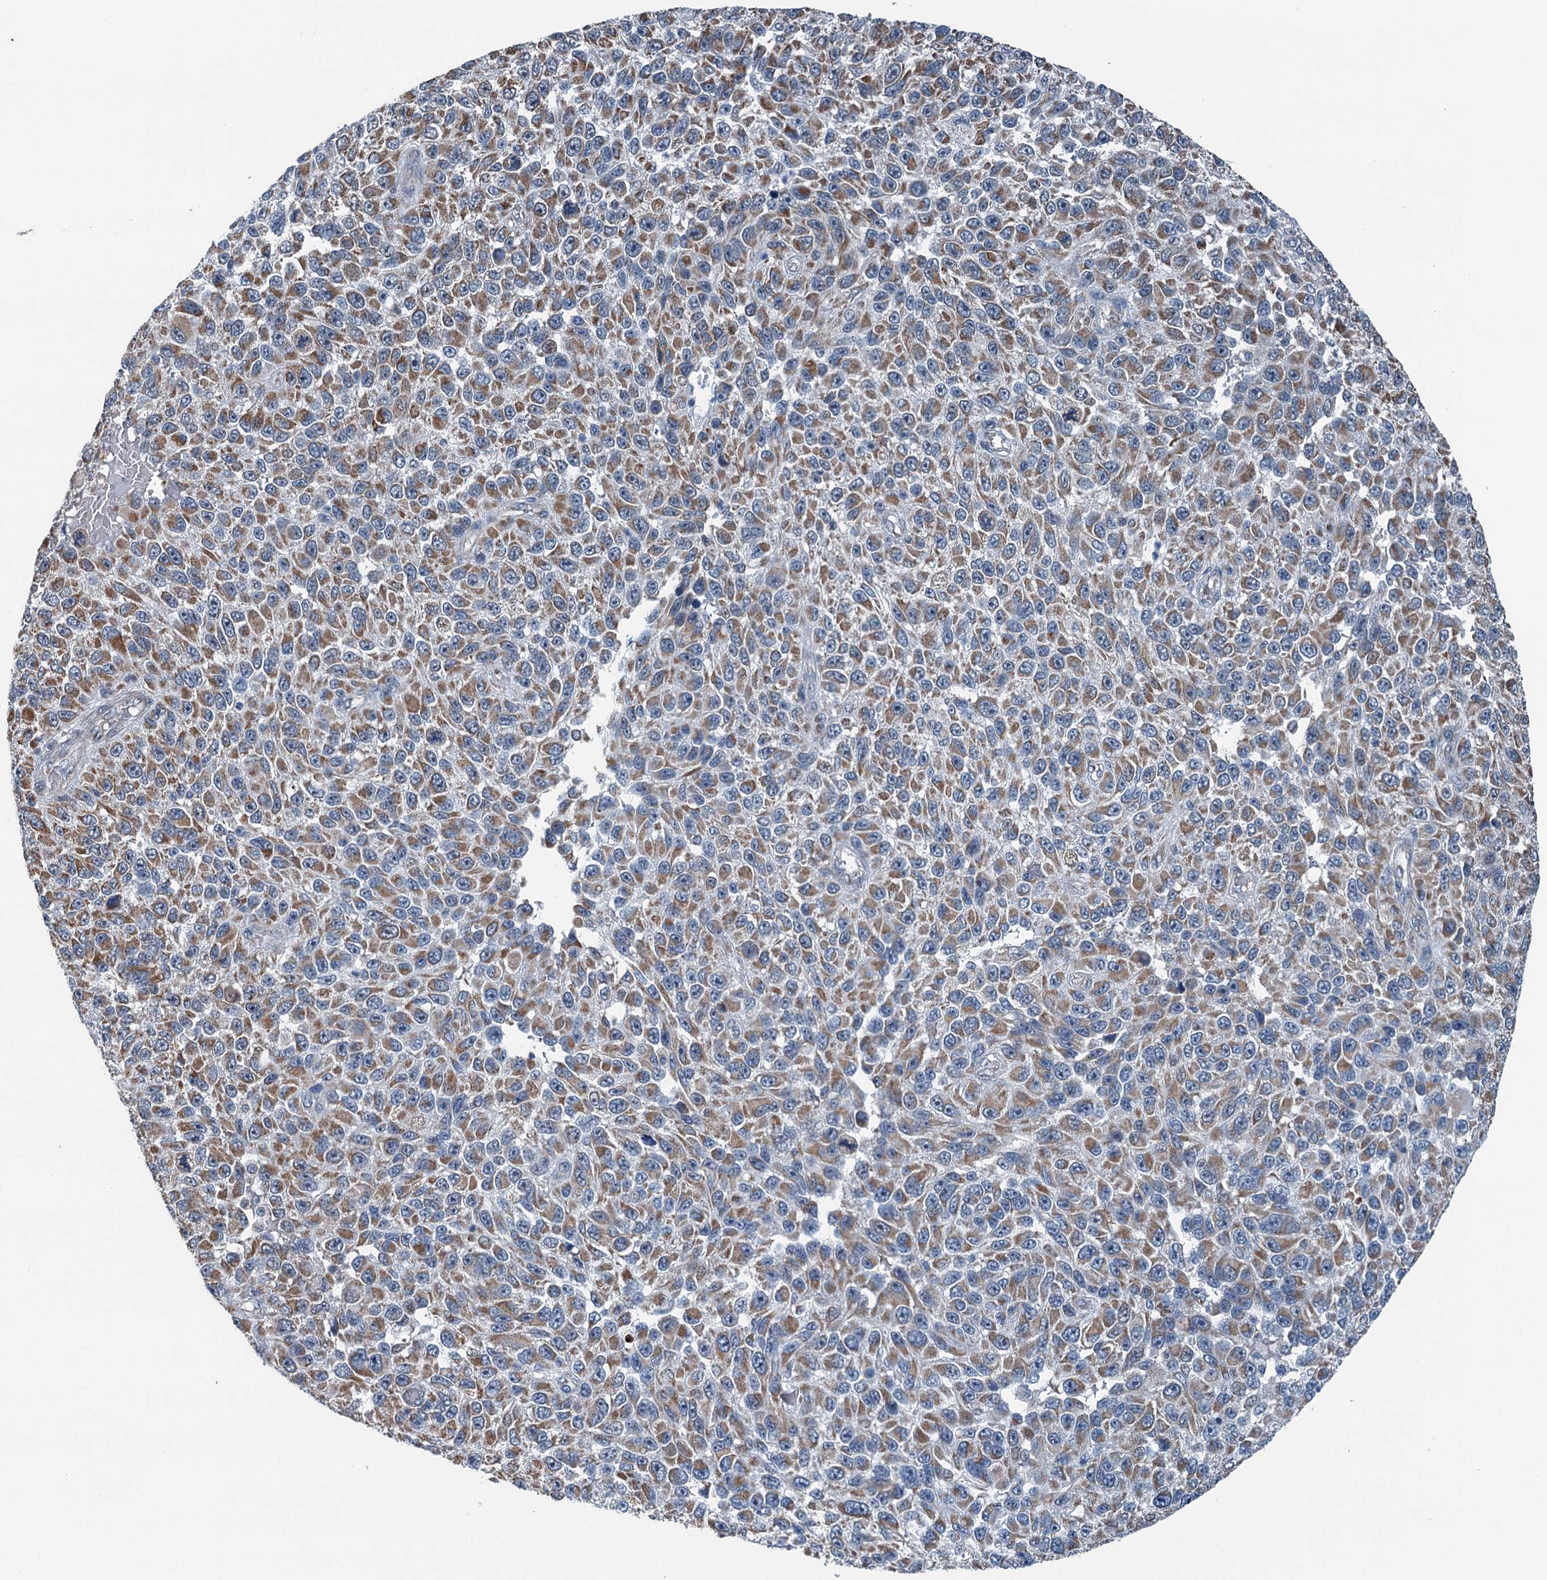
{"staining": {"intensity": "moderate", "quantity": ">75%", "location": "cytoplasmic/membranous"}, "tissue": "melanoma", "cell_type": "Tumor cells", "image_type": "cancer", "snomed": [{"axis": "morphology", "description": "Malignant melanoma, NOS"}, {"axis": "topography", "description": "Skin"}], "caption": "IHC (DAB) staining of human melanoma reveals moderate cytoplasmic/membranous protein expression in approximately >75% of tumor cells. (Stains: DAB in brown, nuclei in blue, Microscopy: brightfield microscopy at high magnification).", "gene": "TRPT1", "patient": {"sex": "female", "age": 96}}